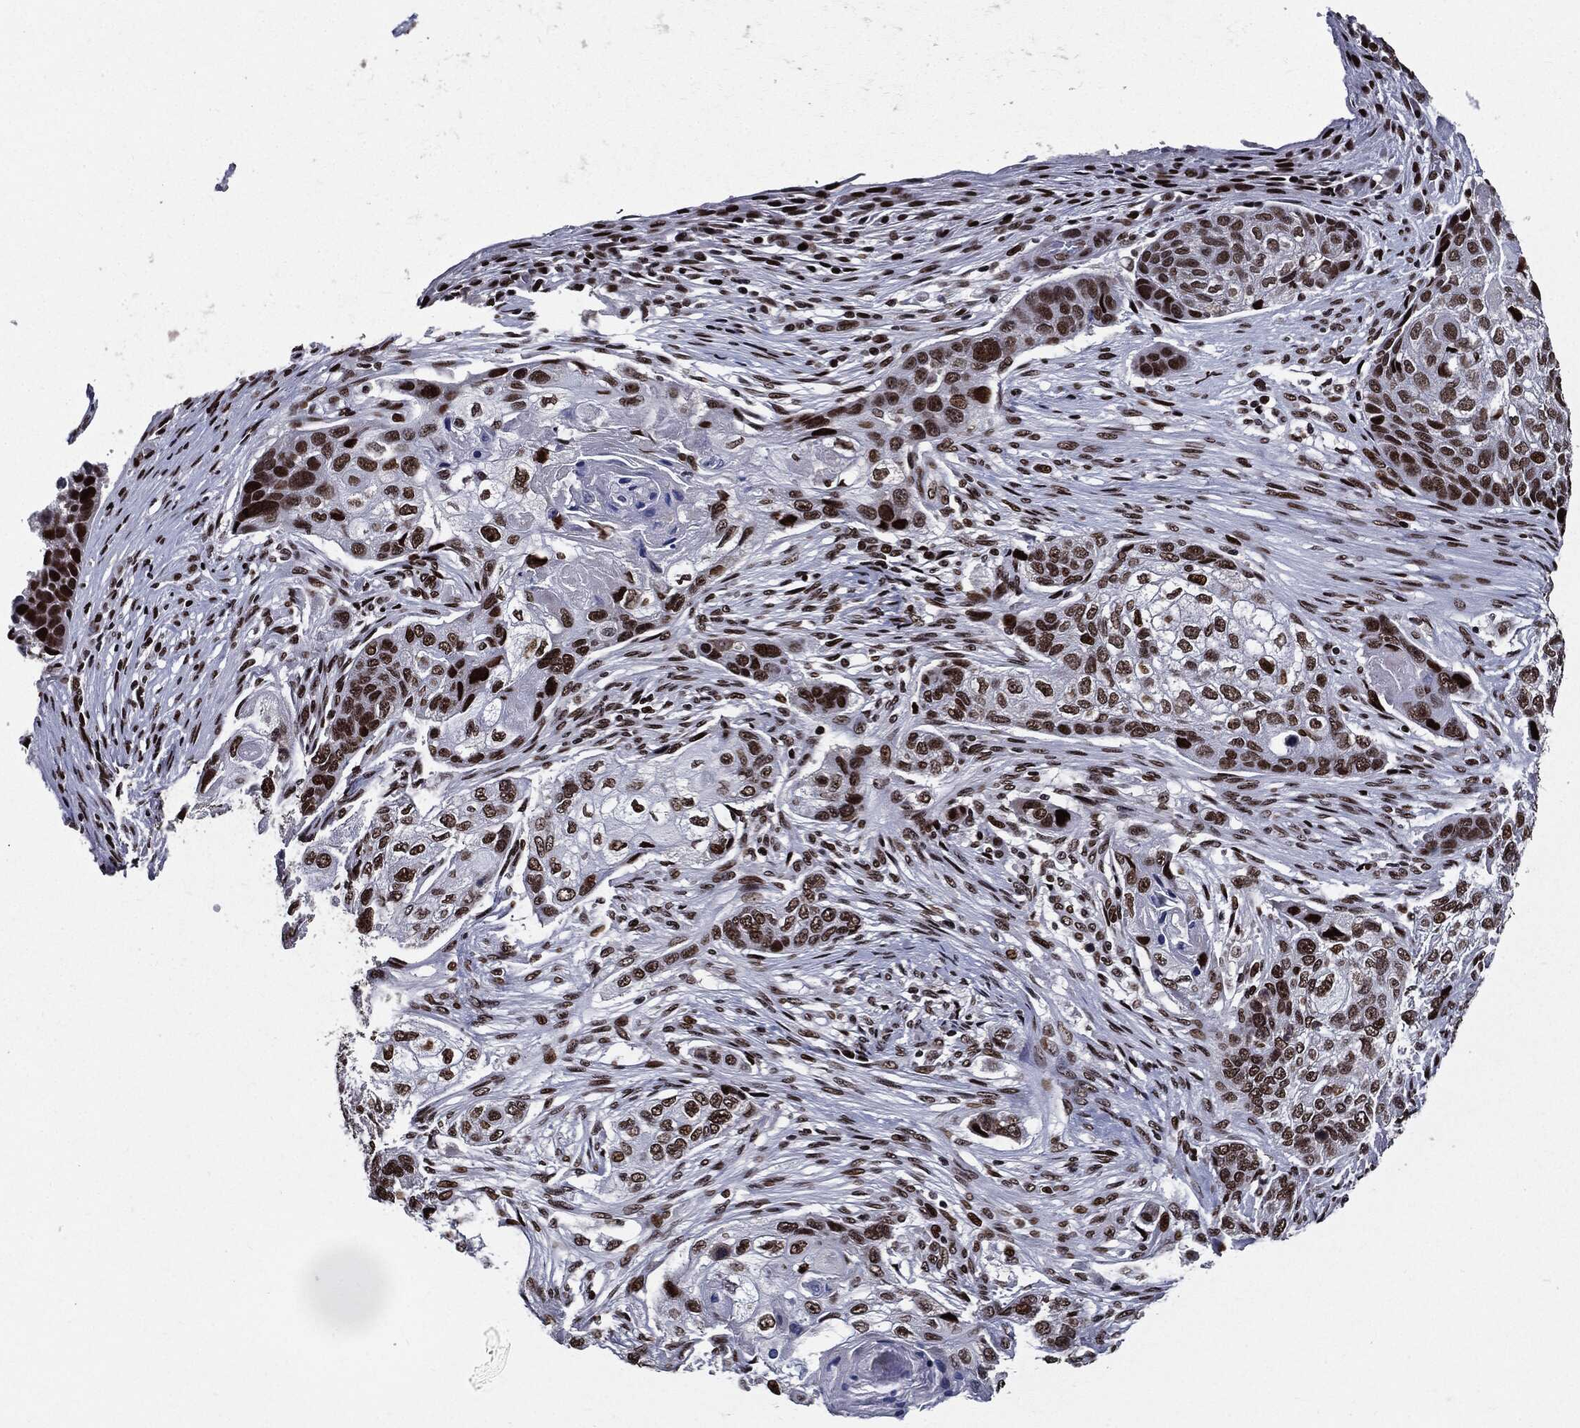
{"staining": {"intensity": "moderate", "quantity": ">75%", "location": "nuclear"}, "tissue": "lung cancer", "cell_type": "Tumor cells", "image_type": "cancer", "snomed": [{"axis": "morphology", "description": "Normal tissue, NOS"}, {"axis": "morphology", "description": "Squamous cell carcinoma, NOS"}, {"axis": "topography", "description": "Bronchus"}, {"axis": "topography", "description": "Lung"}], "caption": "Moderate nuclear staining is present in about >75% of tumor cells in squamous cell carcinoma (lung). Using DAB (3,3'-diaminobenzidine) (brown) and hematoxylin (blue) stains, captured at high magnification using brightfield microscopy.", "gene": "ZFP91", "patient": {"sex": "male", "age": 69}}